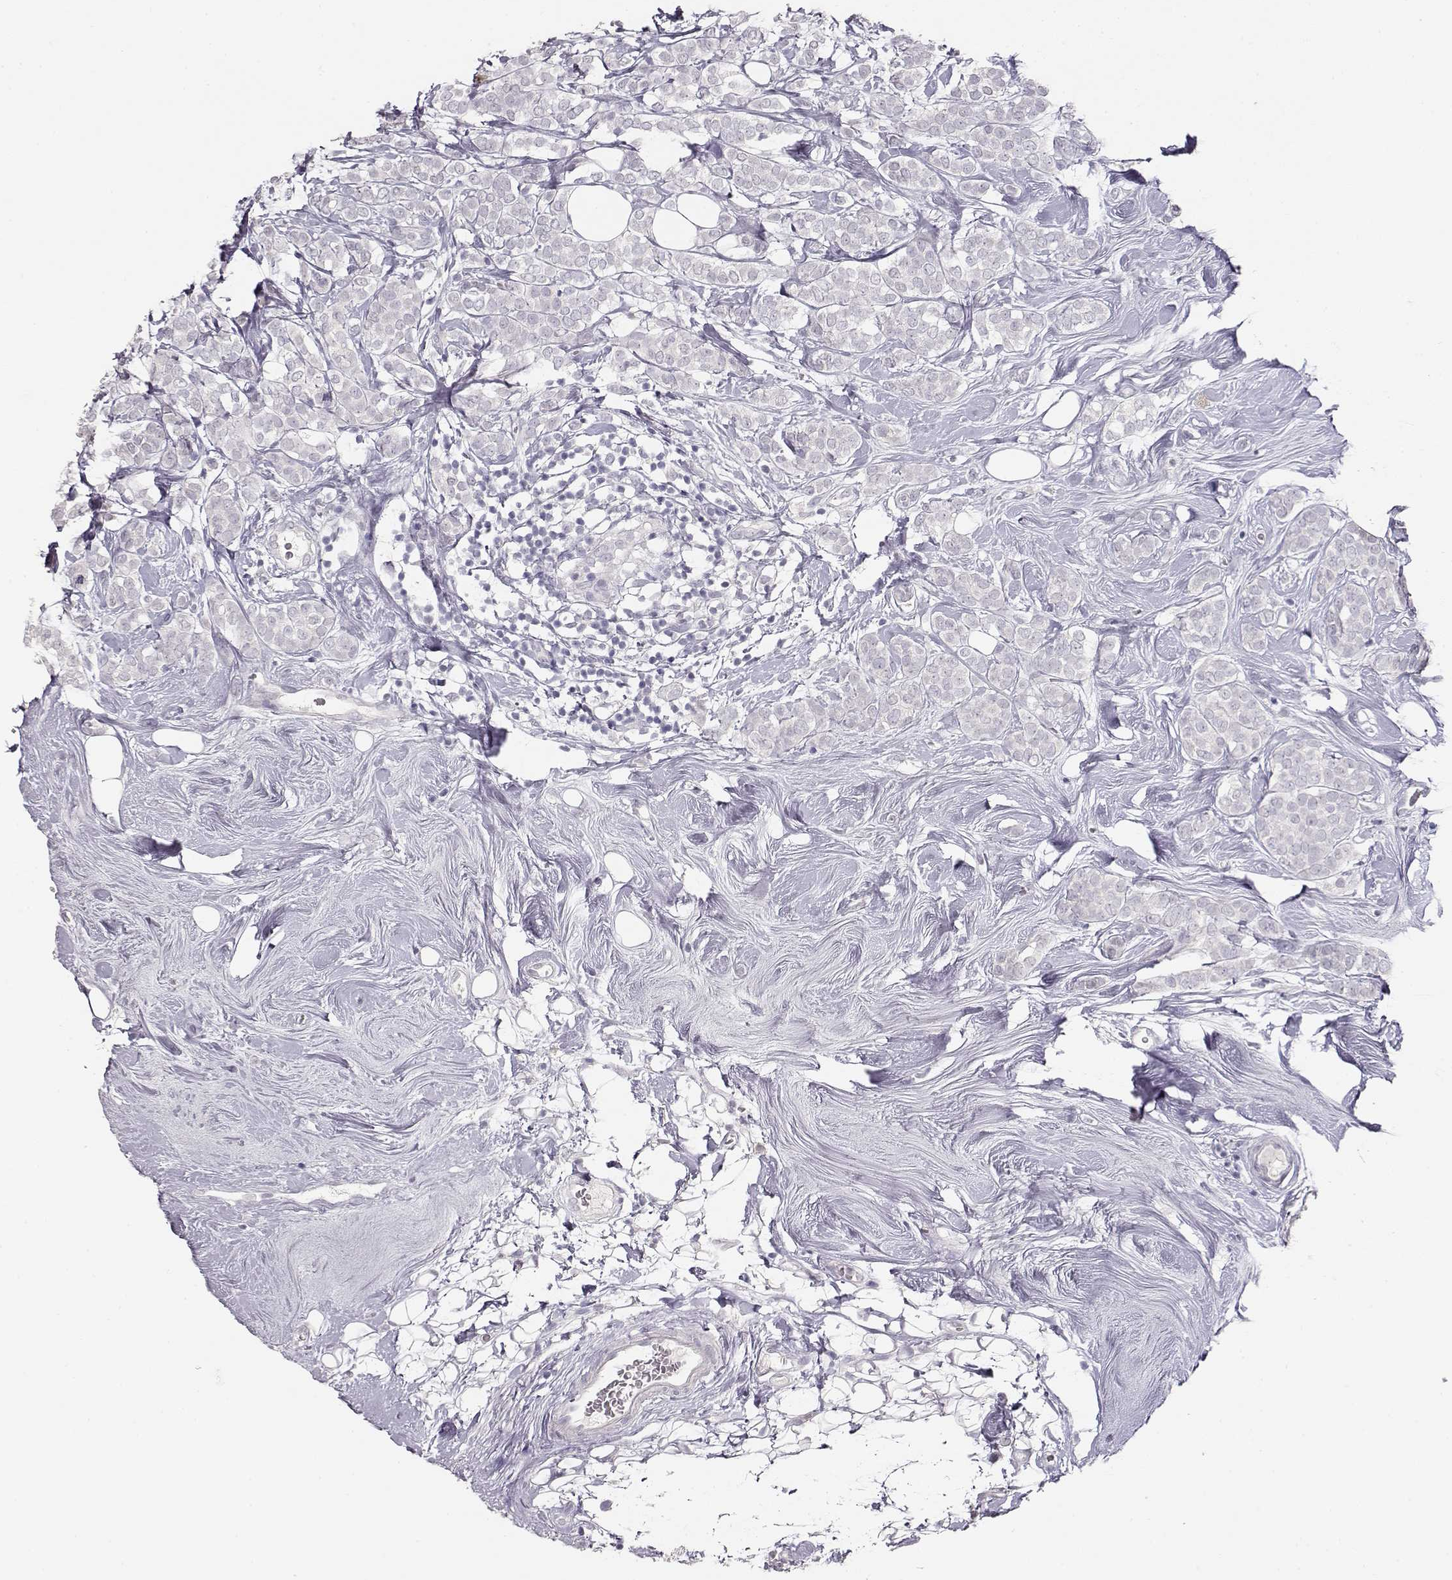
{"staining": {"intensity": "negative", "quantity": "none", "location": "none"}, "tissue": "breast cancer", "cell_type": "Tumor cells", "image_type": "cancer", "snomed": [{"axis": "morphology", "description": "Lobular carcinoma"}, {"axis": "topography", "description": "Breast"}], "caption": "Immunohistochemistry (IHC) micrograph of neoplastic tissue: lobular carcinoma (breast) stained with DAB (3,3'-diaminobenzidine) reveals no significant protein staining in tumor cells. (Immunohistochemistry (IHC), brightfield microscopy, high magnification).", "gene": "TKTL1", "patient": {"sex": "female", "age": 49}}